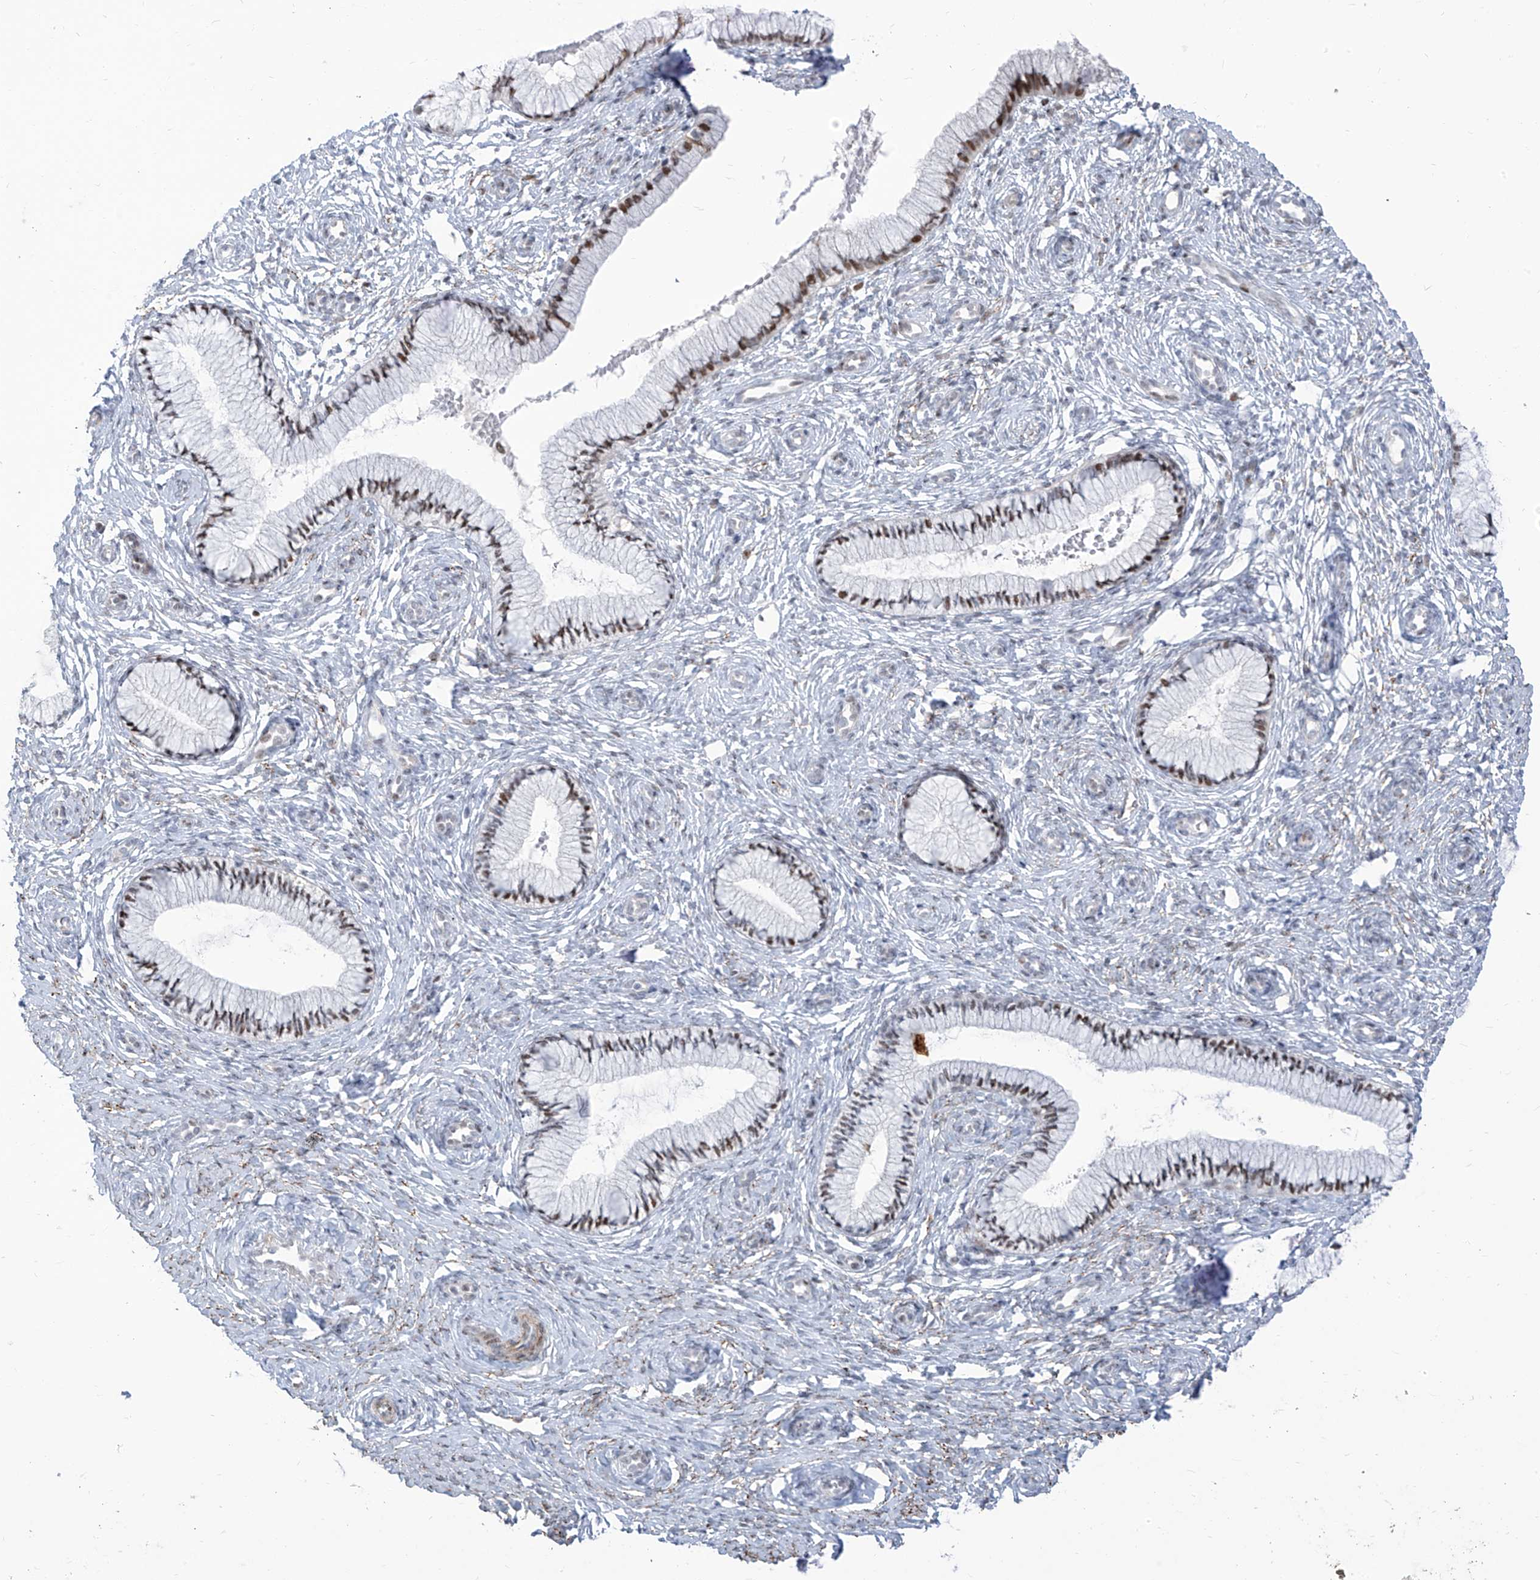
{"staining": {"intensity": "moderate", "quantity": ">75%", "location": "nuclear"}, "tissue": "cervix", "cell_type": "Glandular cells", "image_type": "normal", "snomed": [{"axis": "morphology", "description": "Normal tissue, NOS"}, {"axis": "topography", "description": "Cervix"}], "caption": "Immunohistochemical staining of benign cervix demonstrates medium levels of moderate nuclear expression in about >75% of glandular cells. (Stains: DAB (3,3'-diaminobenzidine) in brown, nuclei in blue, Microscopy: brightfield microscopy at high magnification).", "gene": "LIN9", "patient": {"sex": "female", "age": 27}}